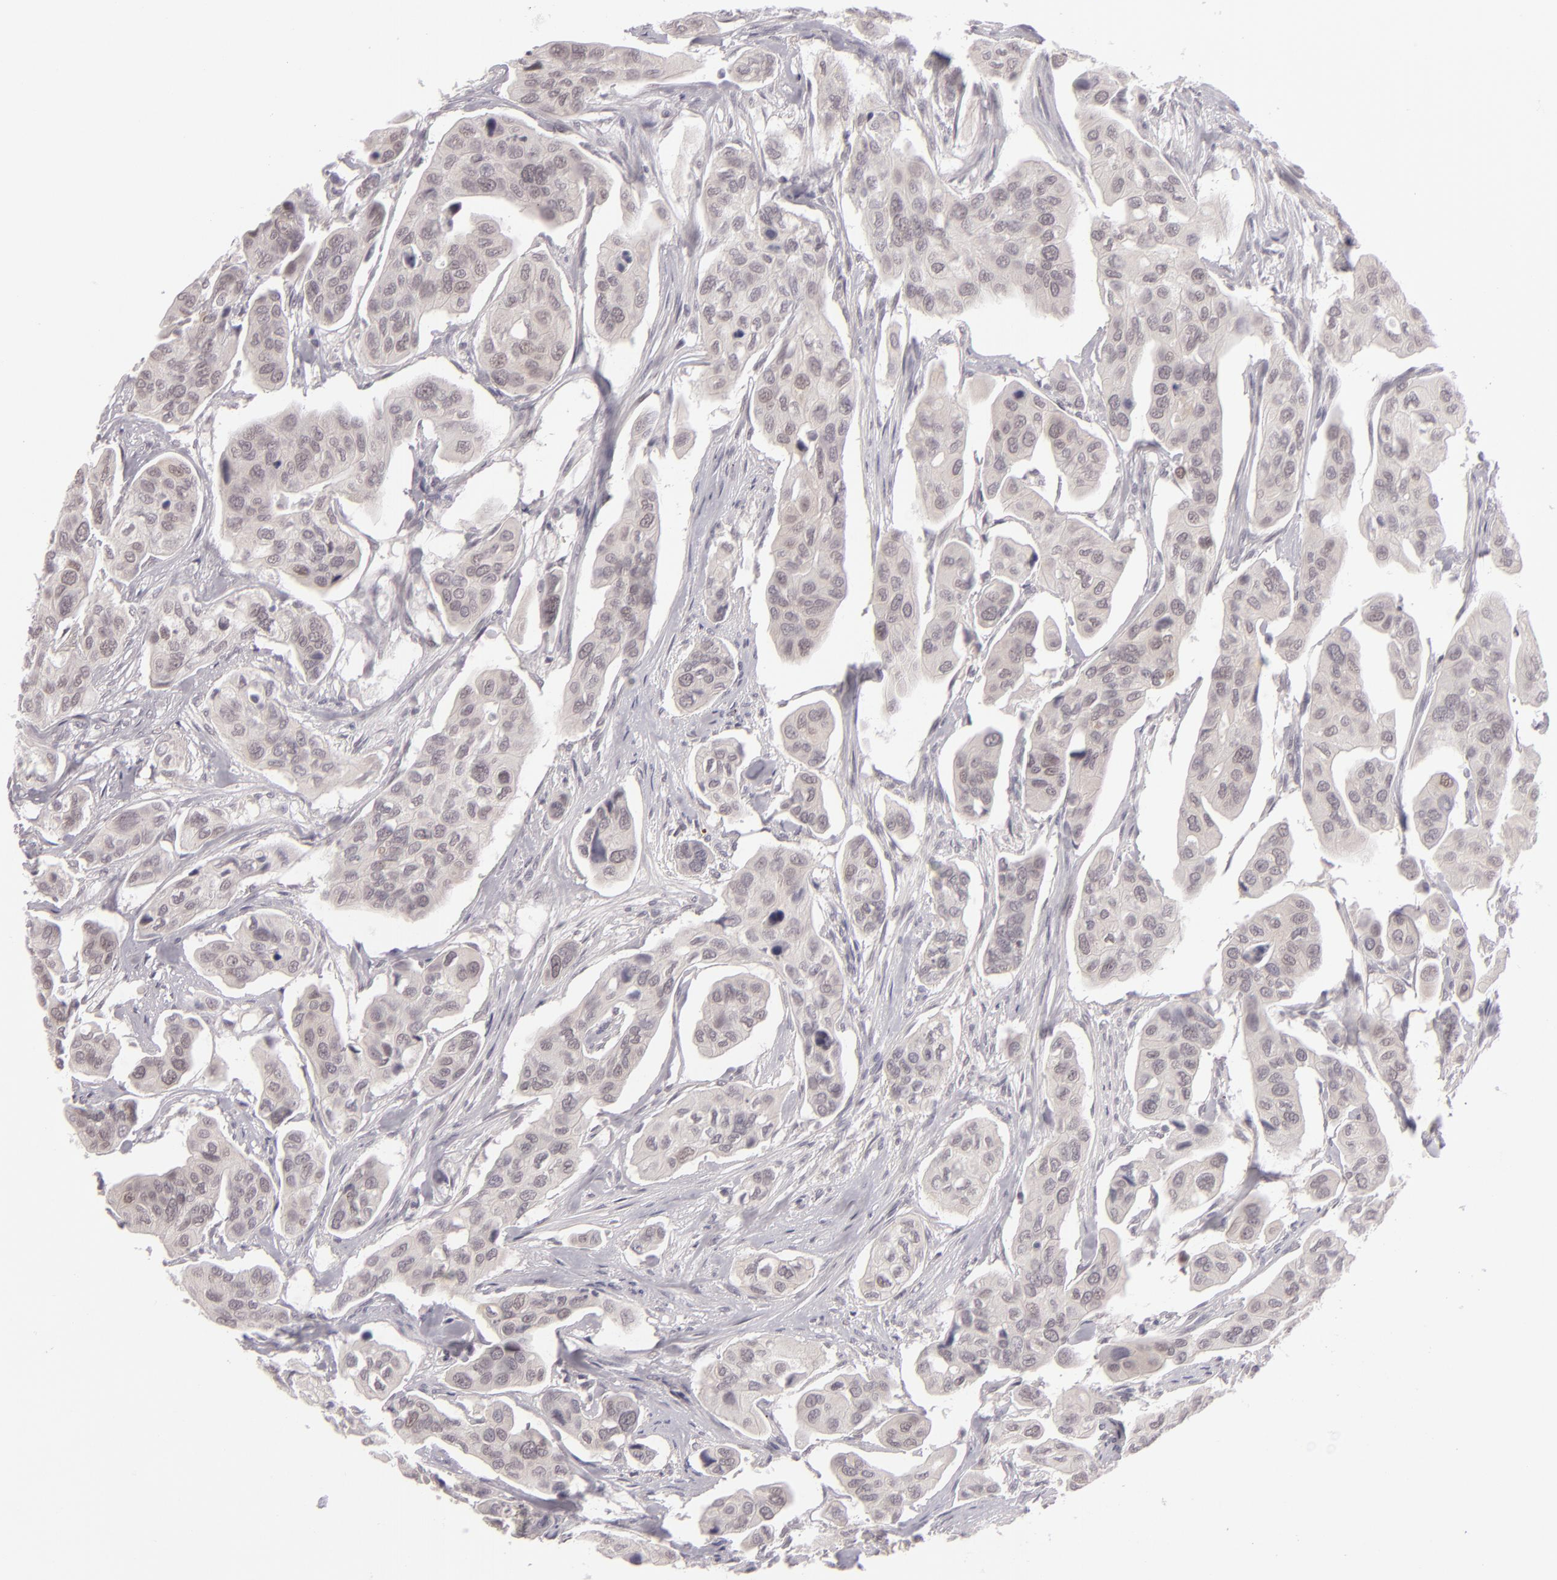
{"staining": {"intensity": "negative", "quantity": "none", "location": "none"}, "tissue": "urothelial cancer", "cell_type": "Tumor cells", "image_type": "cancer", "snomed": [{"axis": "morphology", "description": "Adenocarcinoma, NOS"}, {"axis": "topography", "description": "Urinary bladder"}], "caption": "An image of adenocarcinoma stained for a protein displays no brown staining in tumor cells.", "gene": "ZNF205", "patient": {"sex": "male", "age": 61}}